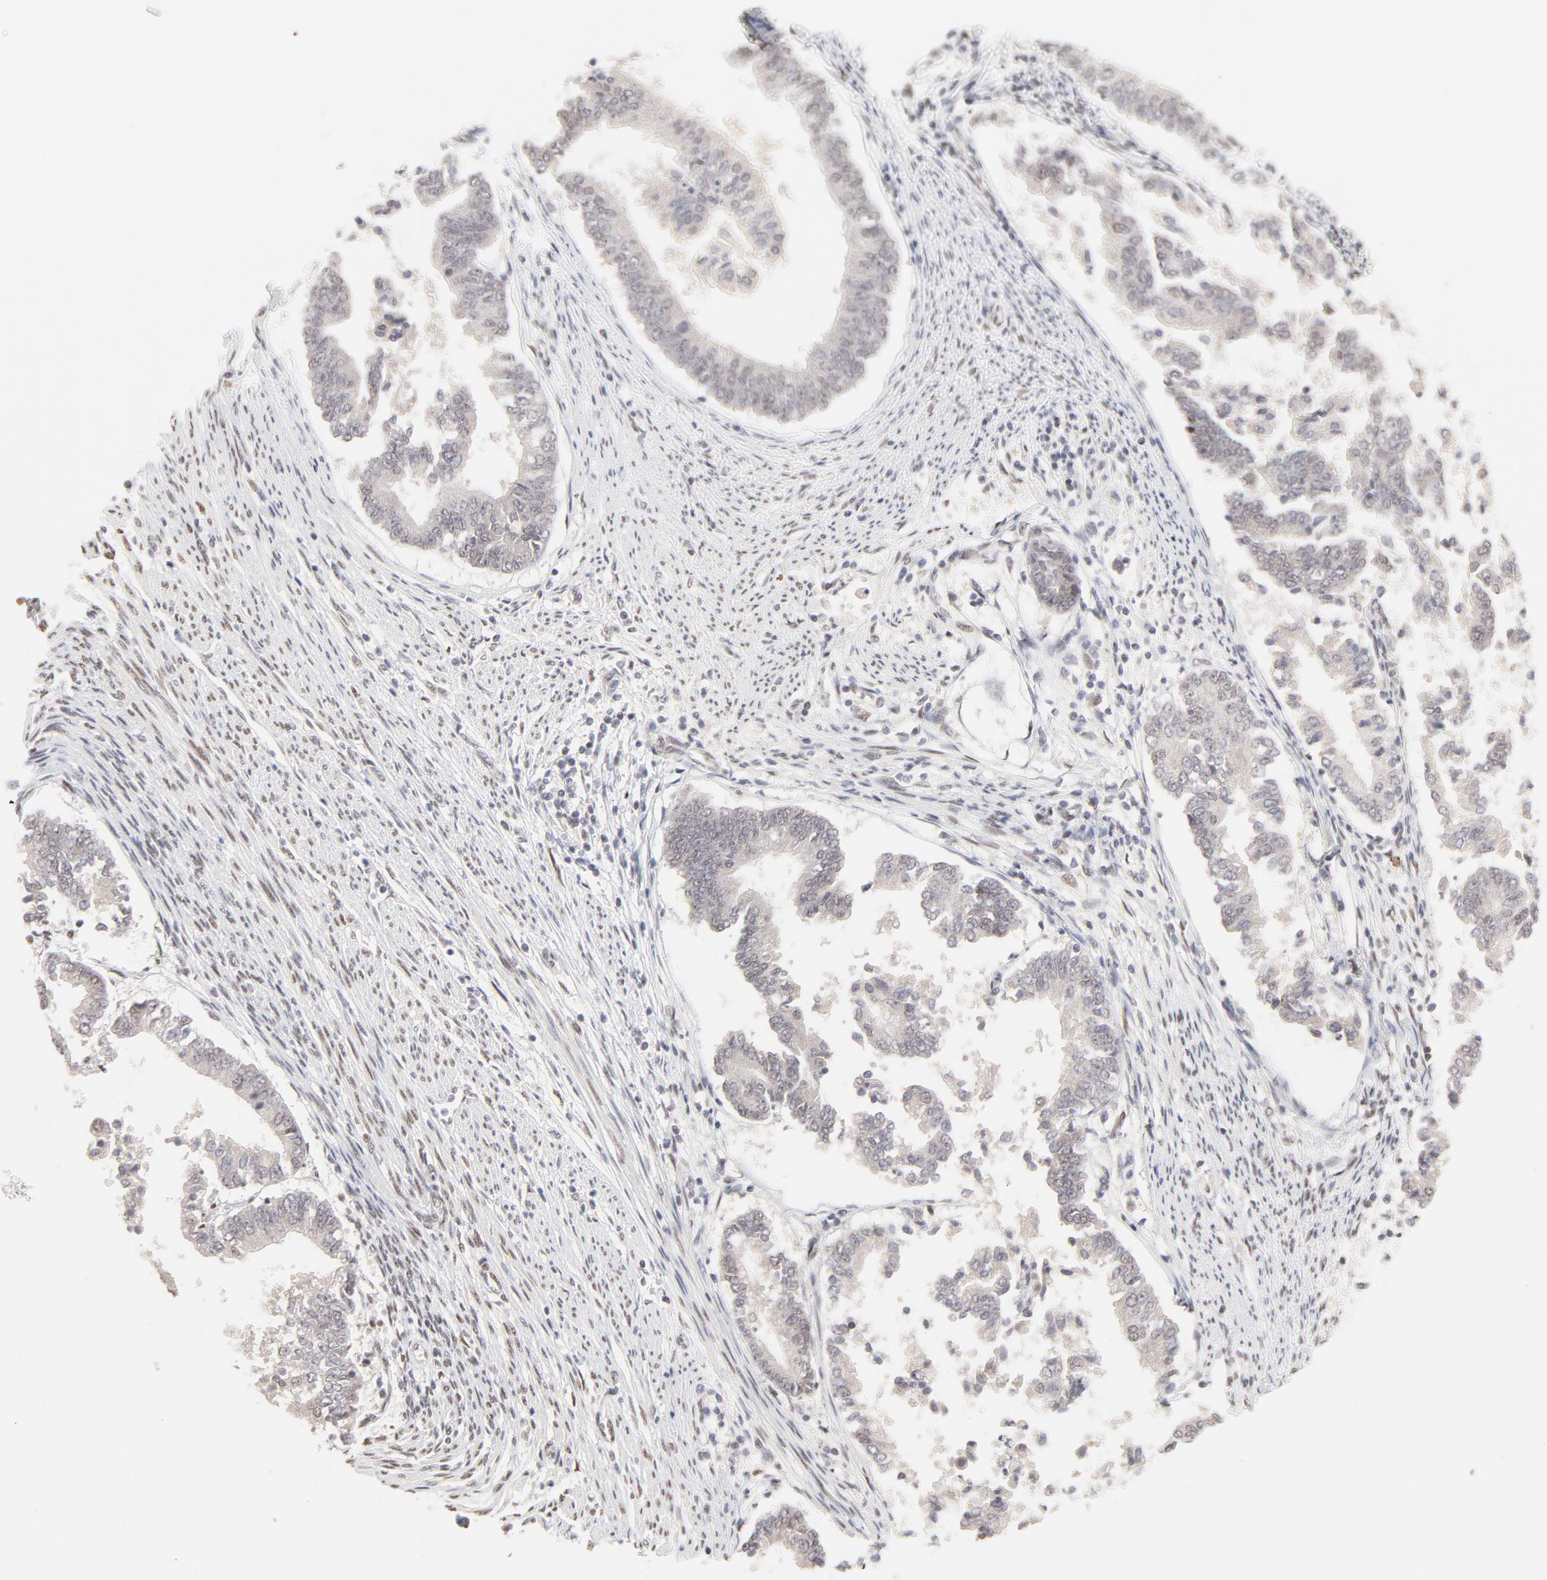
{"staining": {"intensity": "weak", "quantity": "25%-75%", "location": "nuclear"}, "tissue": "endometrial cancer", "cell_type": "Tumor cells", "image_type": "cancer", "snomed": [{"axis": "morphology", "description": "Adenocarcinoma, NOS"}, {"axis": "topography", "description": "Endometrium"}], "caption": "This photomicrograph reveals adenocarcinoma (endometrial) stained with immunohistochemistry (IHC) to label a protein in brown. The nuclear of tumor cells show weak positivity for the protein. Nuclei are counter-stained blue.", "gene": "PBX3", "patient": {"sex": "female", "age": 63}}